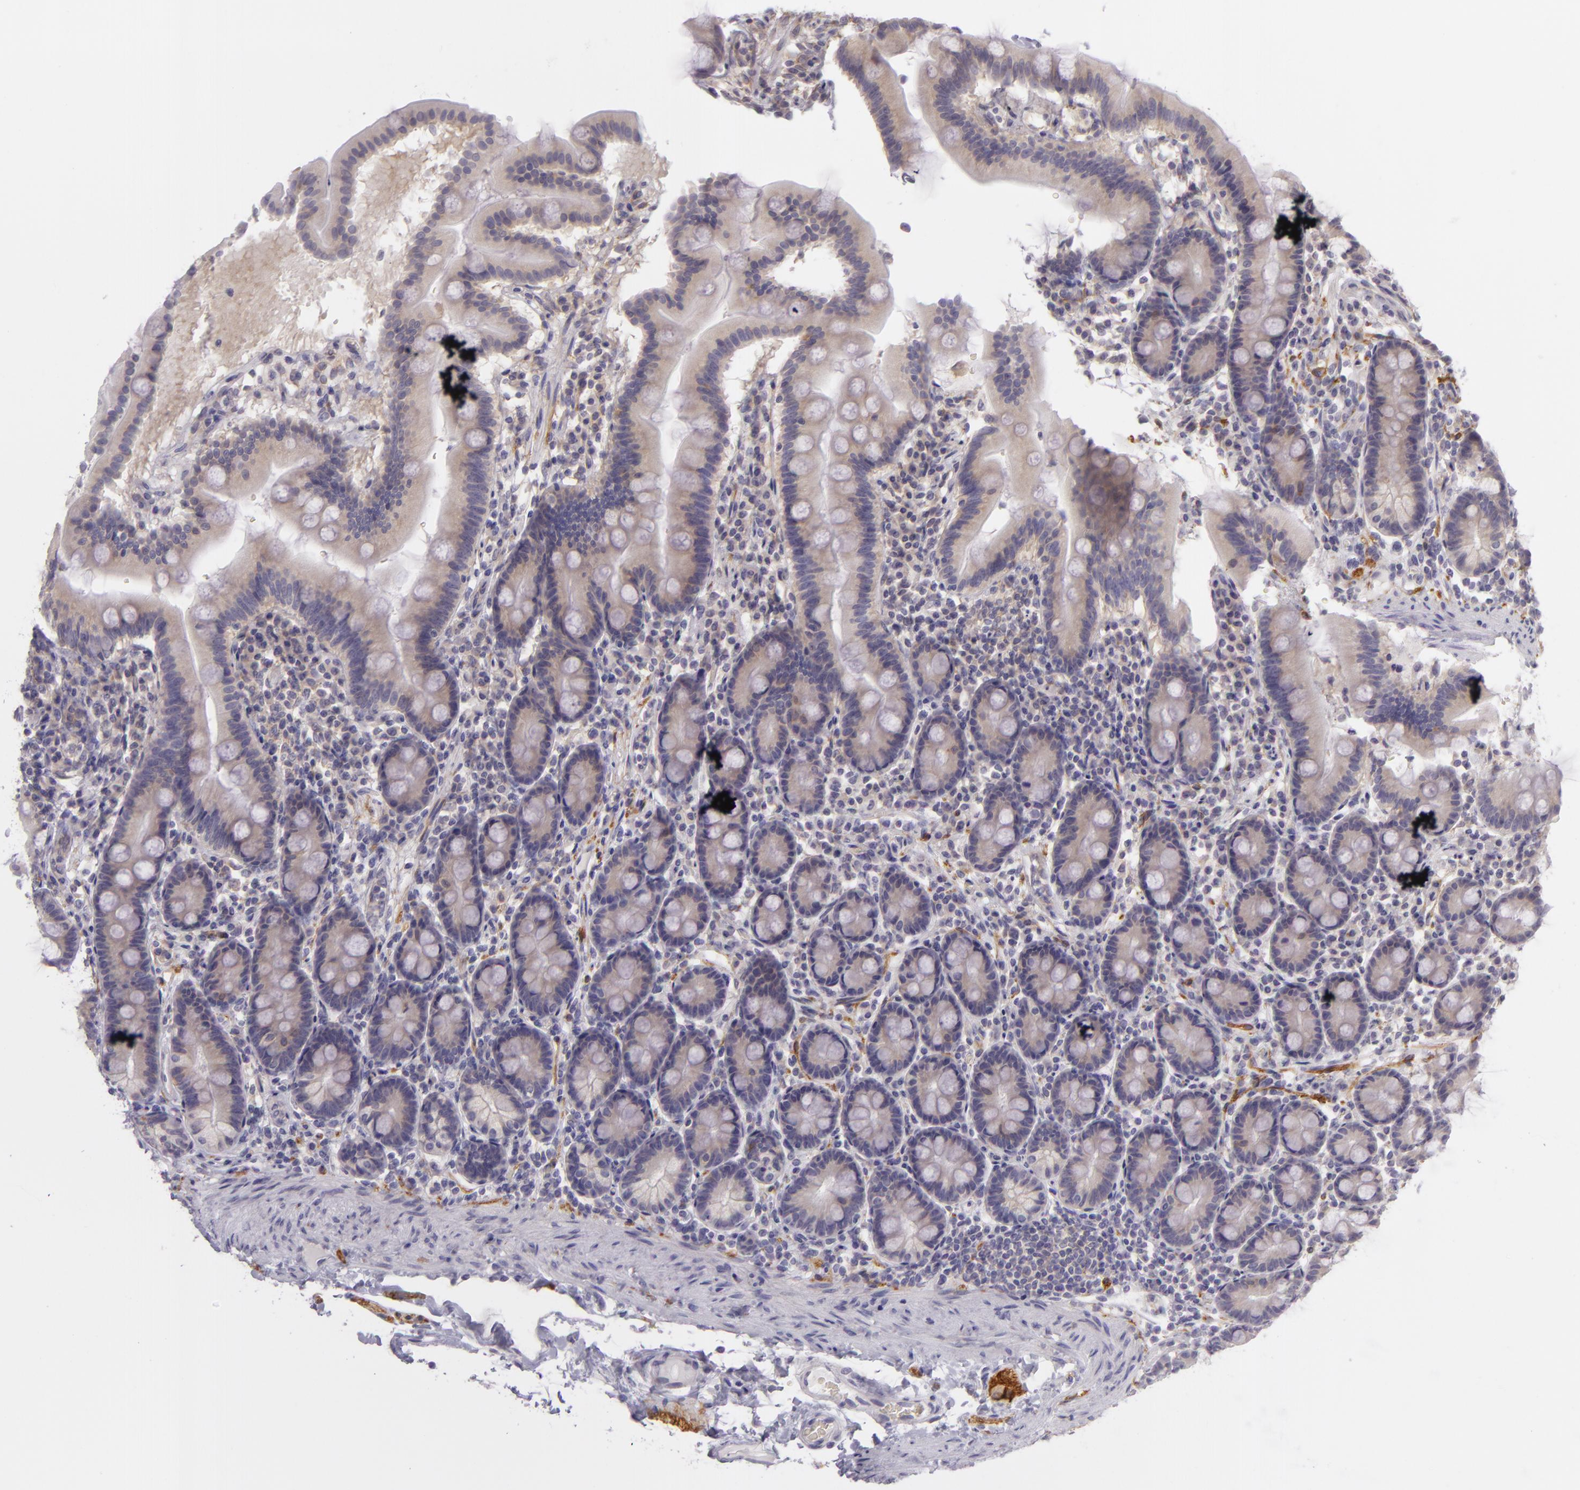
{"staining": {"intensity": "negative", "quantity": "none", "location": "none"}, "tissue": "duodenum", "cell_type": "Glandular cells", "image_type": "normal", "snomed": [{"axis": "morphology", "description": "Normal tissue, NOS"}, {"axis": "topography", "description": "Duodenum"}], "caption": "This is a photomicrograph of immunohistochemistry (IHC) staining of unremarkable duodenum, which shows no staining in glandular cells.", "gene": "ZC3H7B", "patient": {"sex": "male", "age": 50}}